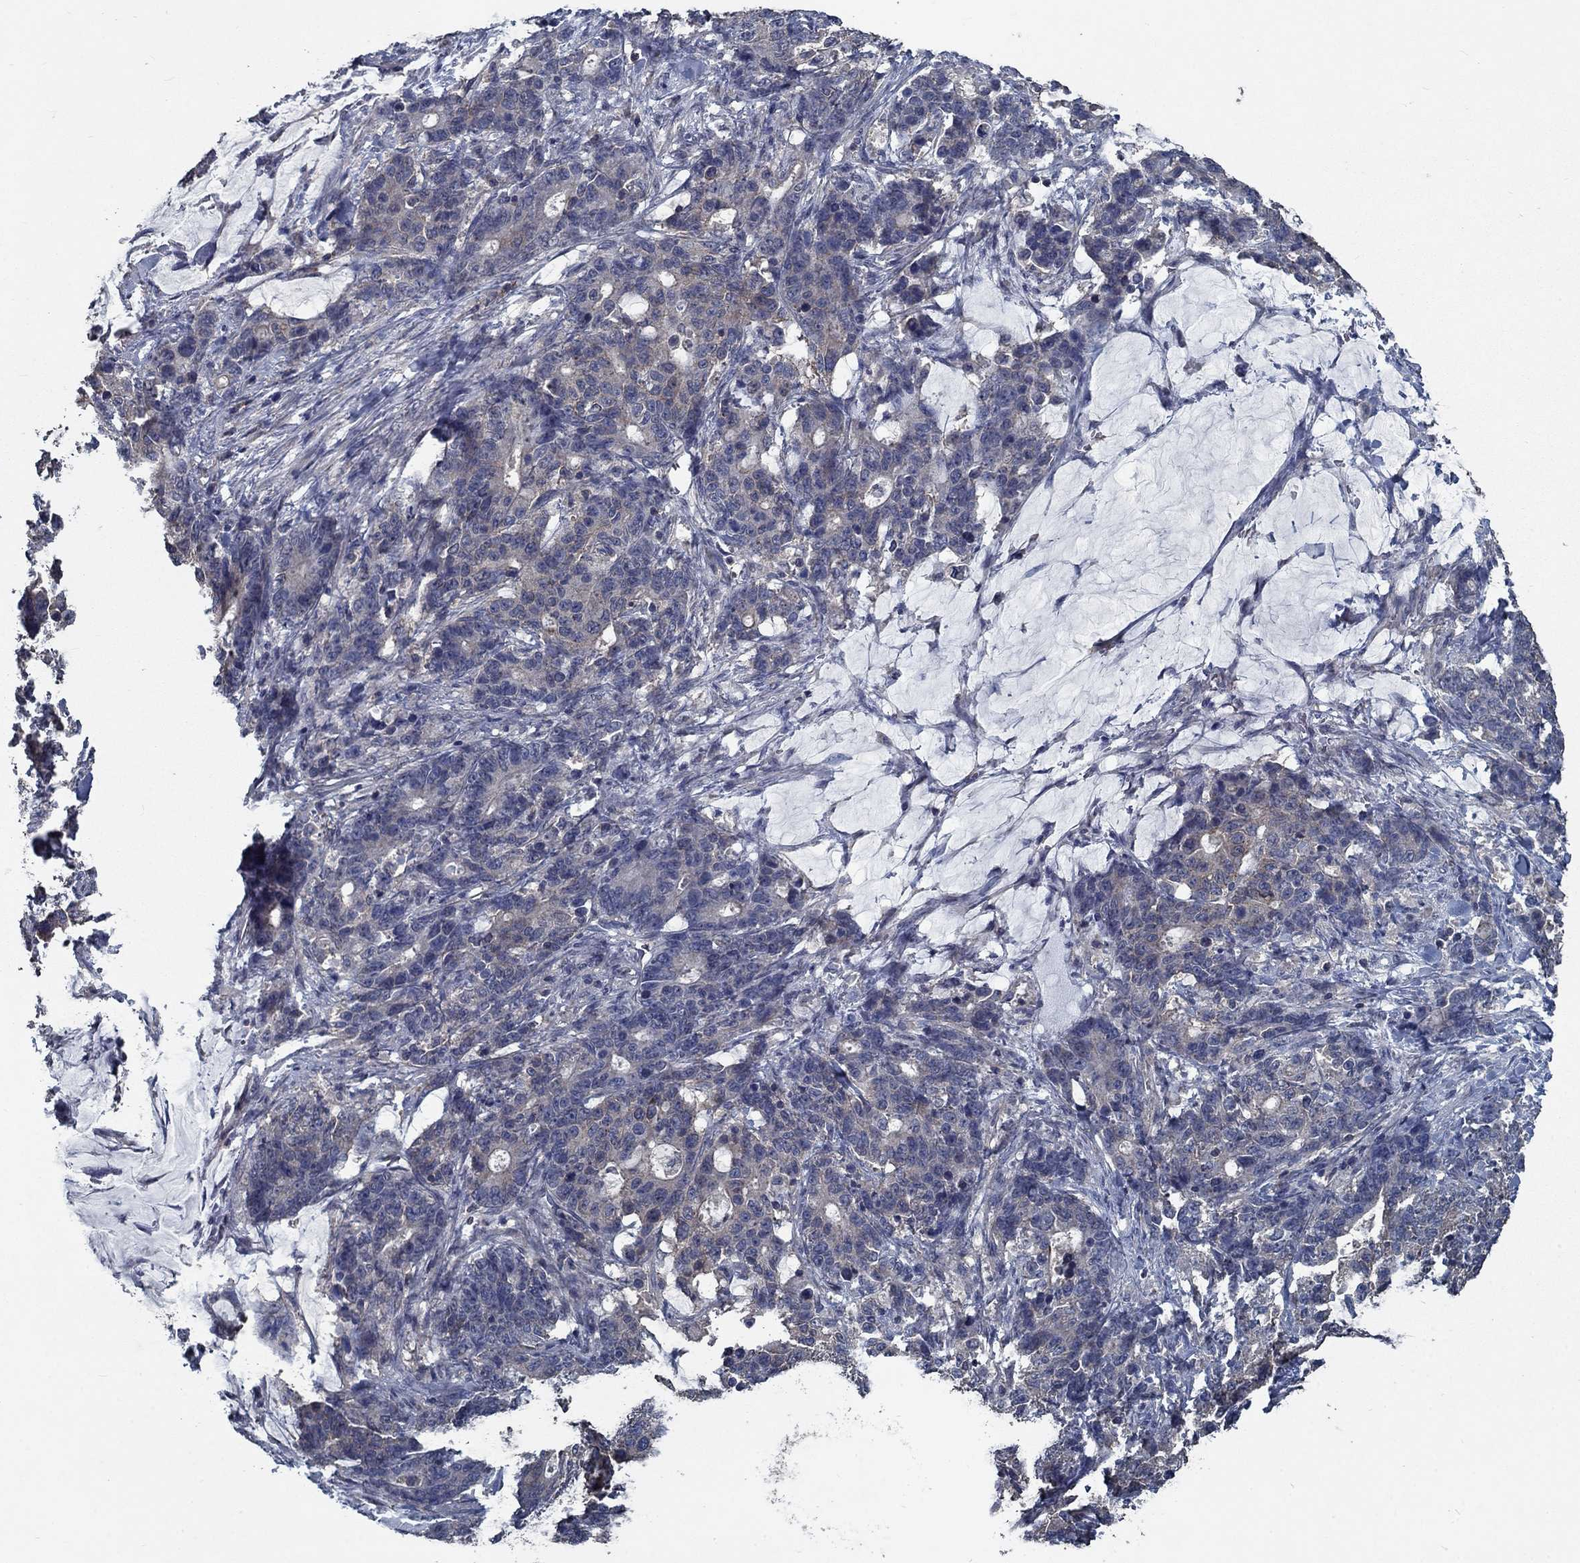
{"staining": {"intensity": "negative", "quantity": "none", "location": "none"}, "tissue": "stomach cancer", "cell_type": "Tumor cells", "image_type": "cancer", "snomed": [{"axis": "morphology", "description": "Normal tissue, NOS"}, {"axis": "morphology", "description": "Adenocarcinoma, NOS"}, {"axis": "topography", "description": "Stomach"}], "caption": "Photomicrograph shows no significant protein expression in tumor cells of stomach cancer.", "gene": "SLC44A1", "patient": {"sex": "female", "age": 64}}